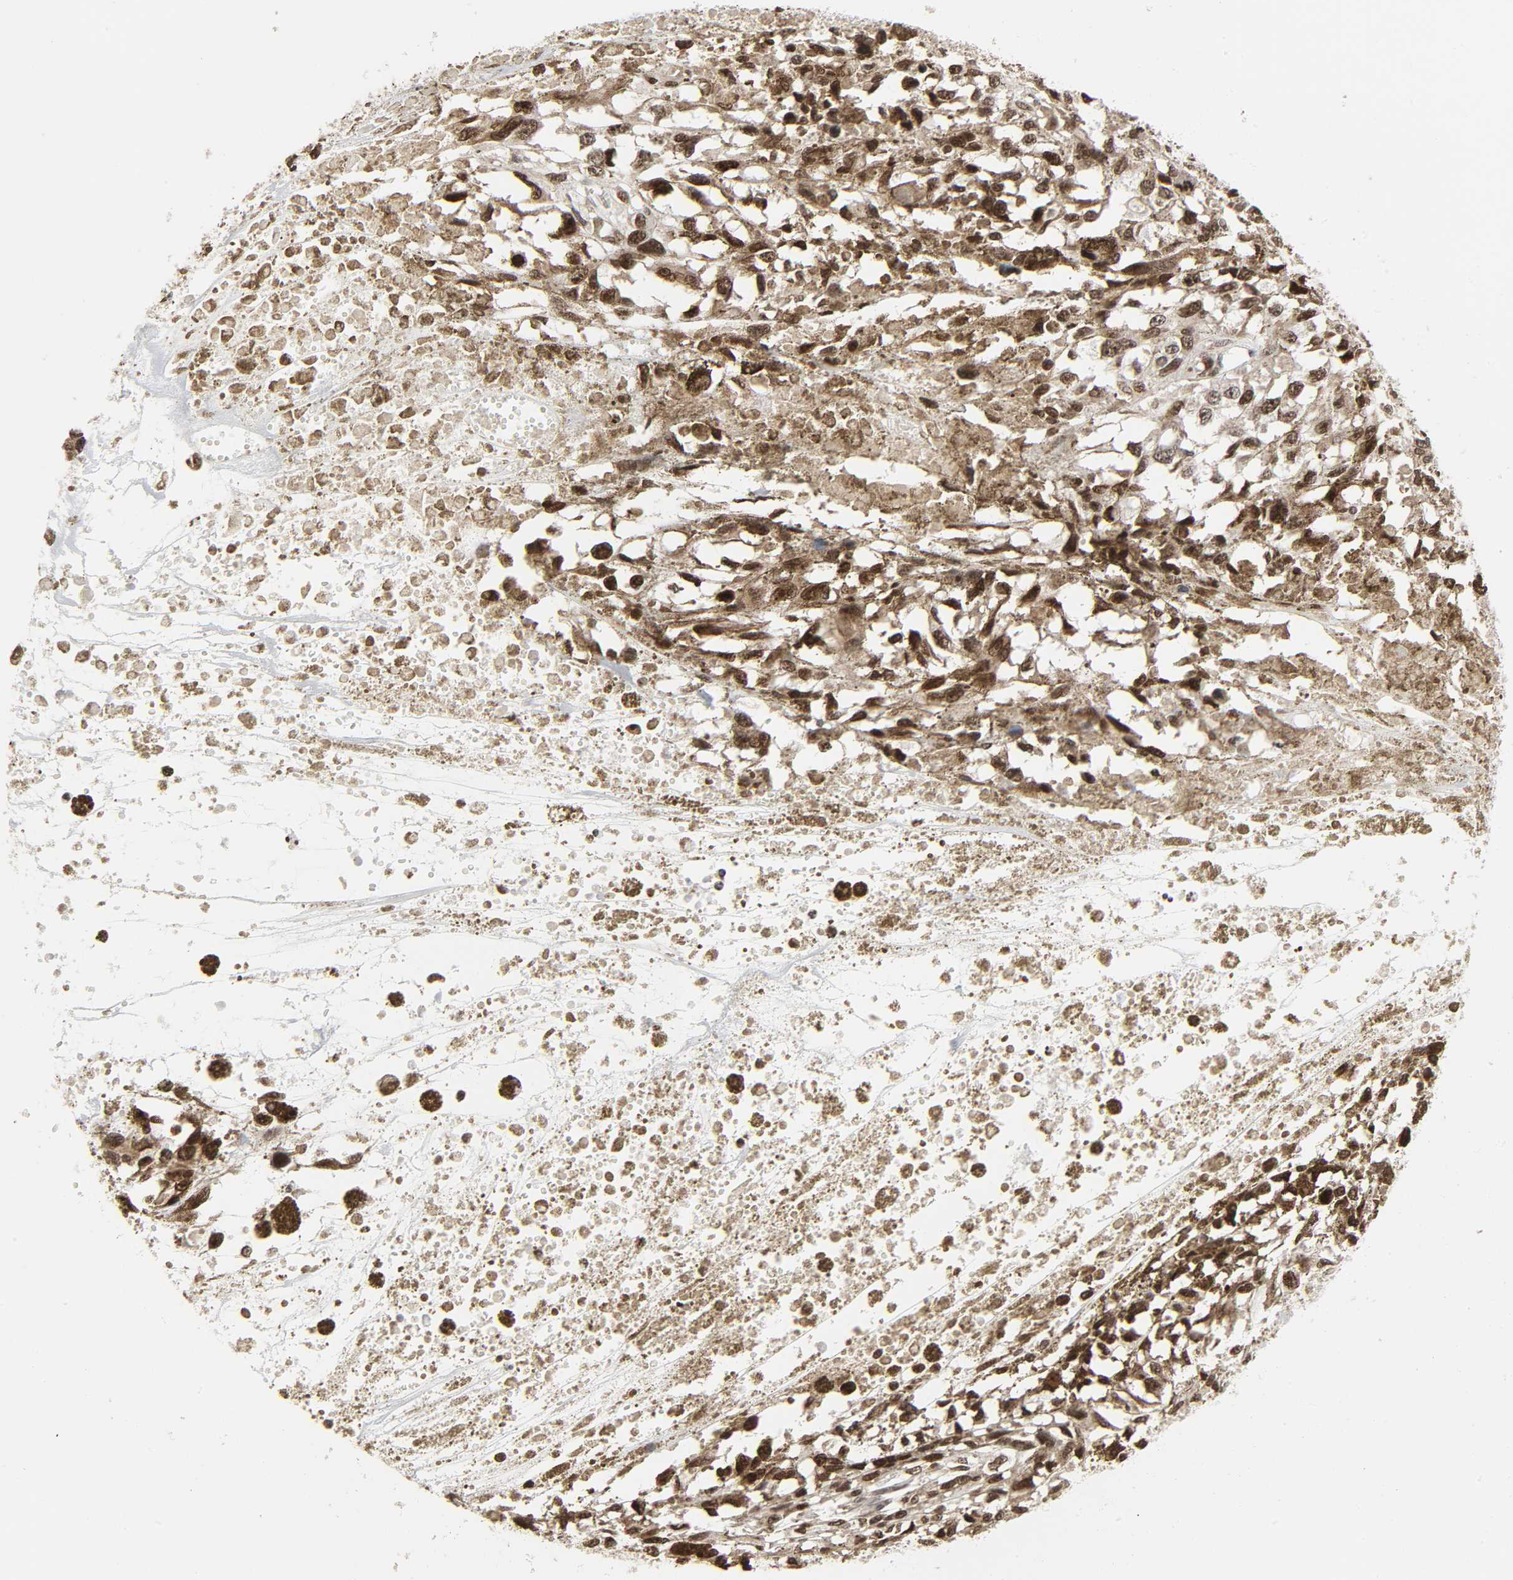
{"staining": {"intensity": "moderate", "quantity": ">75%", "location": "cytoplasmic/membranous,nuclear"}, "tissue": "melanoma", "cell_type": "Tumor cells", "image_type": "cancer", "snomed": [{"axis": "morphology", "description": "Malignant melanoma, Metastatic site"}, {"axis": "topography", "description": "Lymph node"}], "caption": "This photomicrograph displays melanoma stained with IHC to label a protein in brown. The cytoplasmic/membranous and nuclear of tumor cells show moderate positivity for the protein. Nuclei are counter-stained blue.", "gene": "XRCC1", "patient": {"sex": "male", "age": 59}}